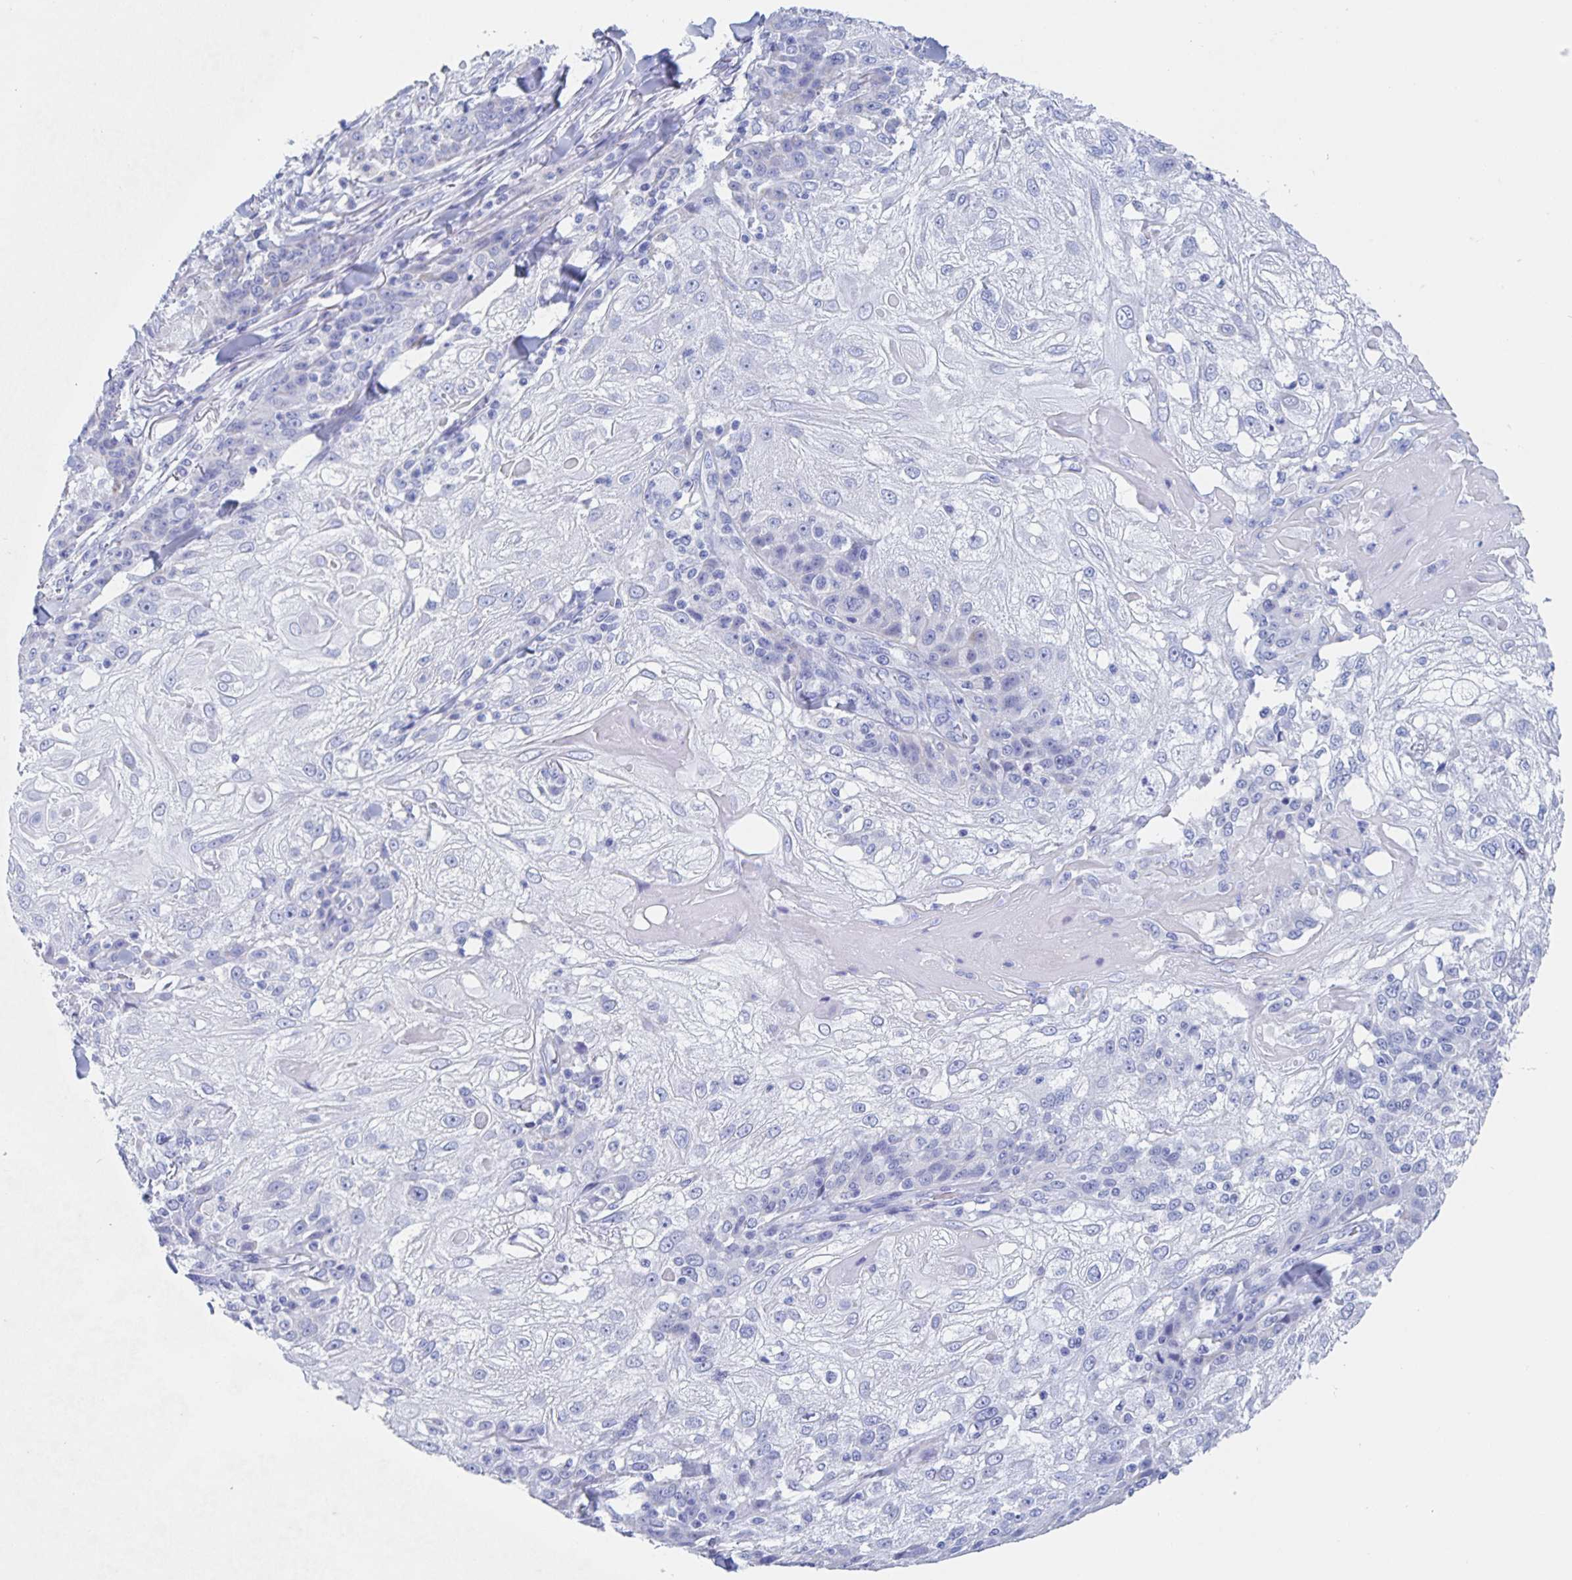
{"staining": {"intensity": "negative", "quantity": "none", "location": "none"}, "tissue": "skin cancer", "cell_type": "Tumor cells", "image_type": "cancer", "snomed": [{"axis": "morphology", "description": "Normal tissue, NOS"}, {"axis": "morphology", "description": "Squamous cell carcinoma, NOS"}, {"axis": "topography", "description": "Skin"}], "caption": "Tumor cells are negative for brown protein staining in skin squamous cell carcinoma.", "gene": "DMBT1", "patient": {"sex": "female", "age": 83}}